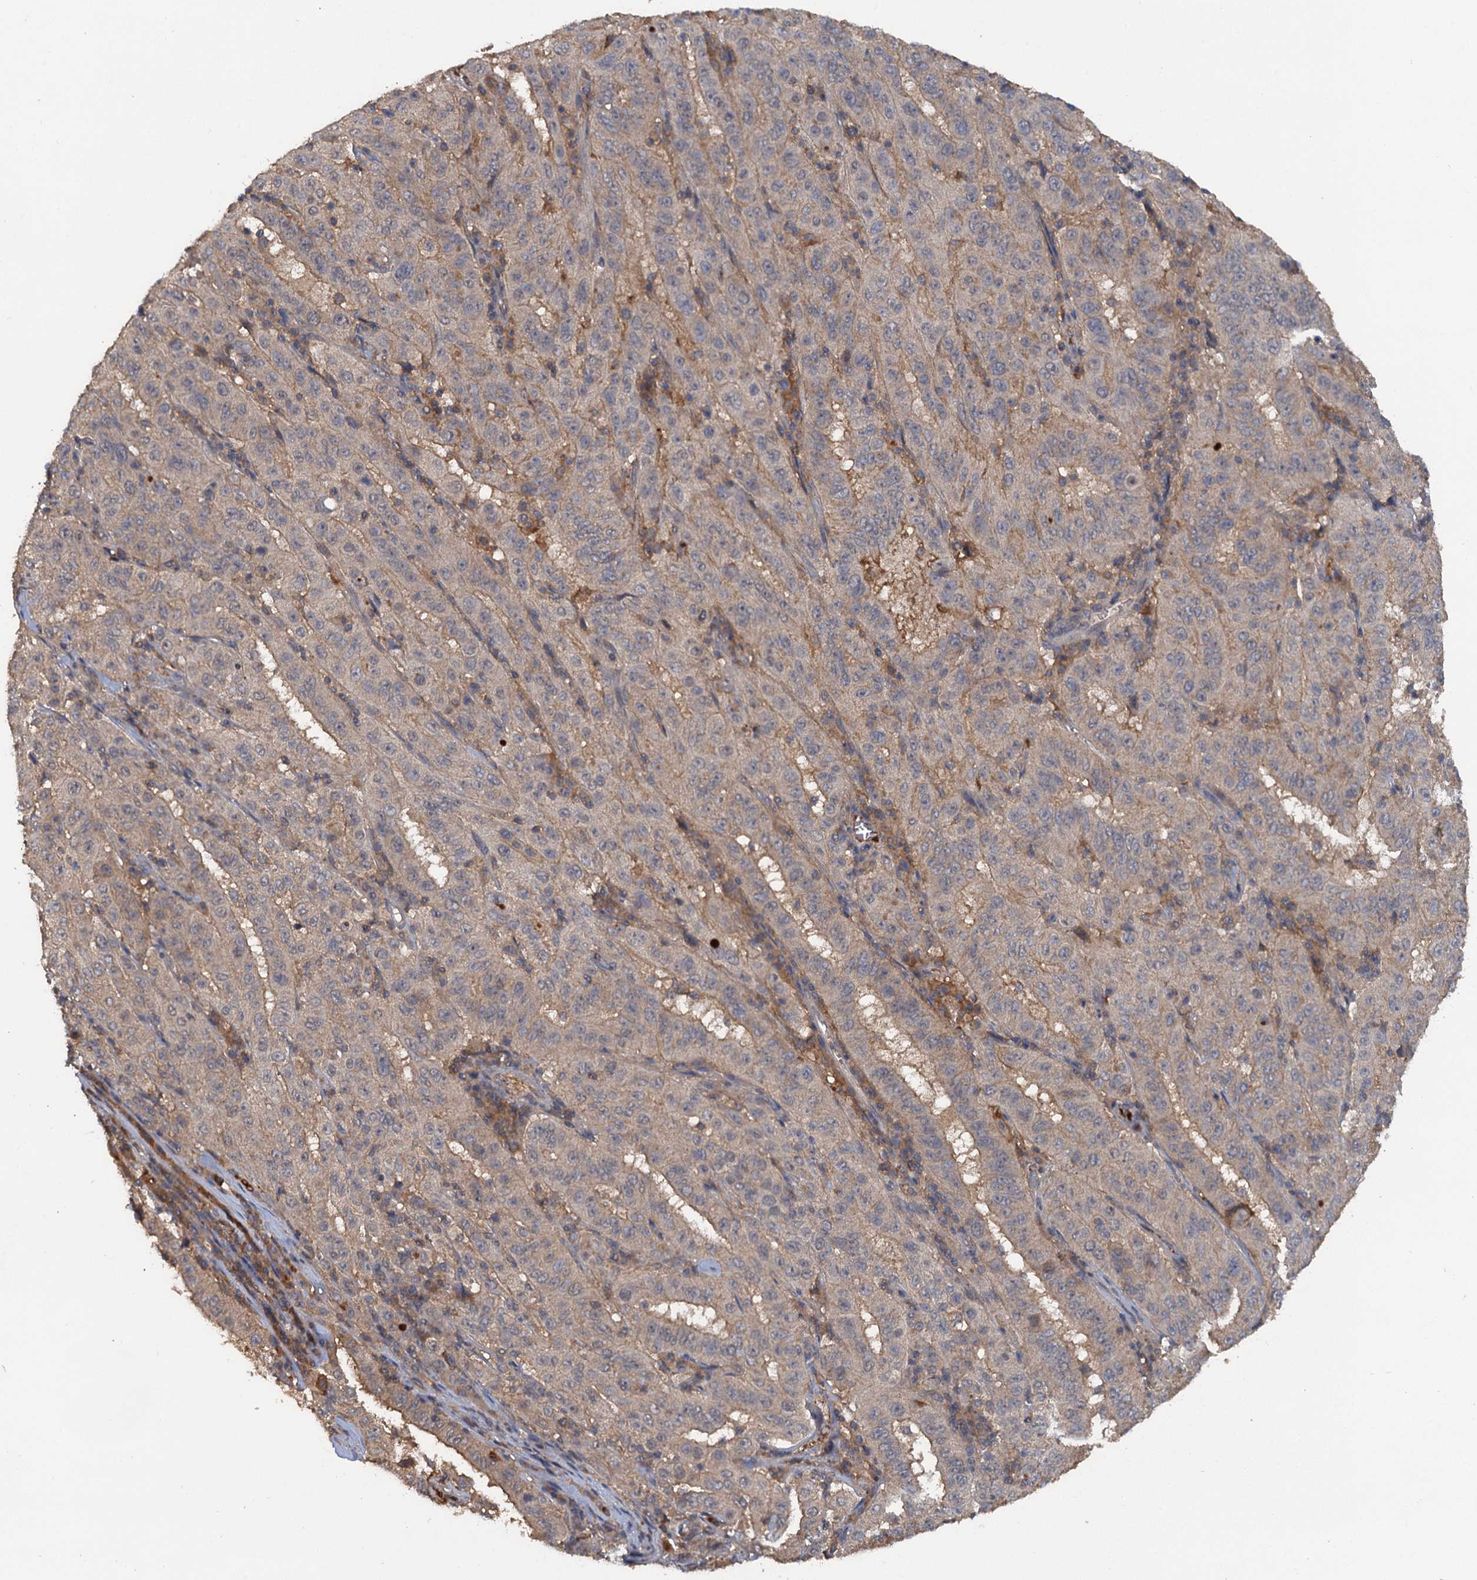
{"staining": {"intensity": "weak", "quantity": "25%-75%", "location": "cytoplasmic/membranous"}, "tissue": "pancreatic cancer", "cell_type": "Tumor cells", "image_type": "cancer", "snomed": [{"axis": "morphology", "description": "Adenocarcinoma, NOS"}, {"axis": "topography", "description": "Pancreas"}], "caption": "High-power microscopy captured an immunohistochemistry image of pancreatic adenocarcinoma, revealing weak cytoplasmic/membranous expression in about 25%-75% of tumor cells.", "gene": "HAPLN3", "patient": {"sex": "male", "age": 63}}